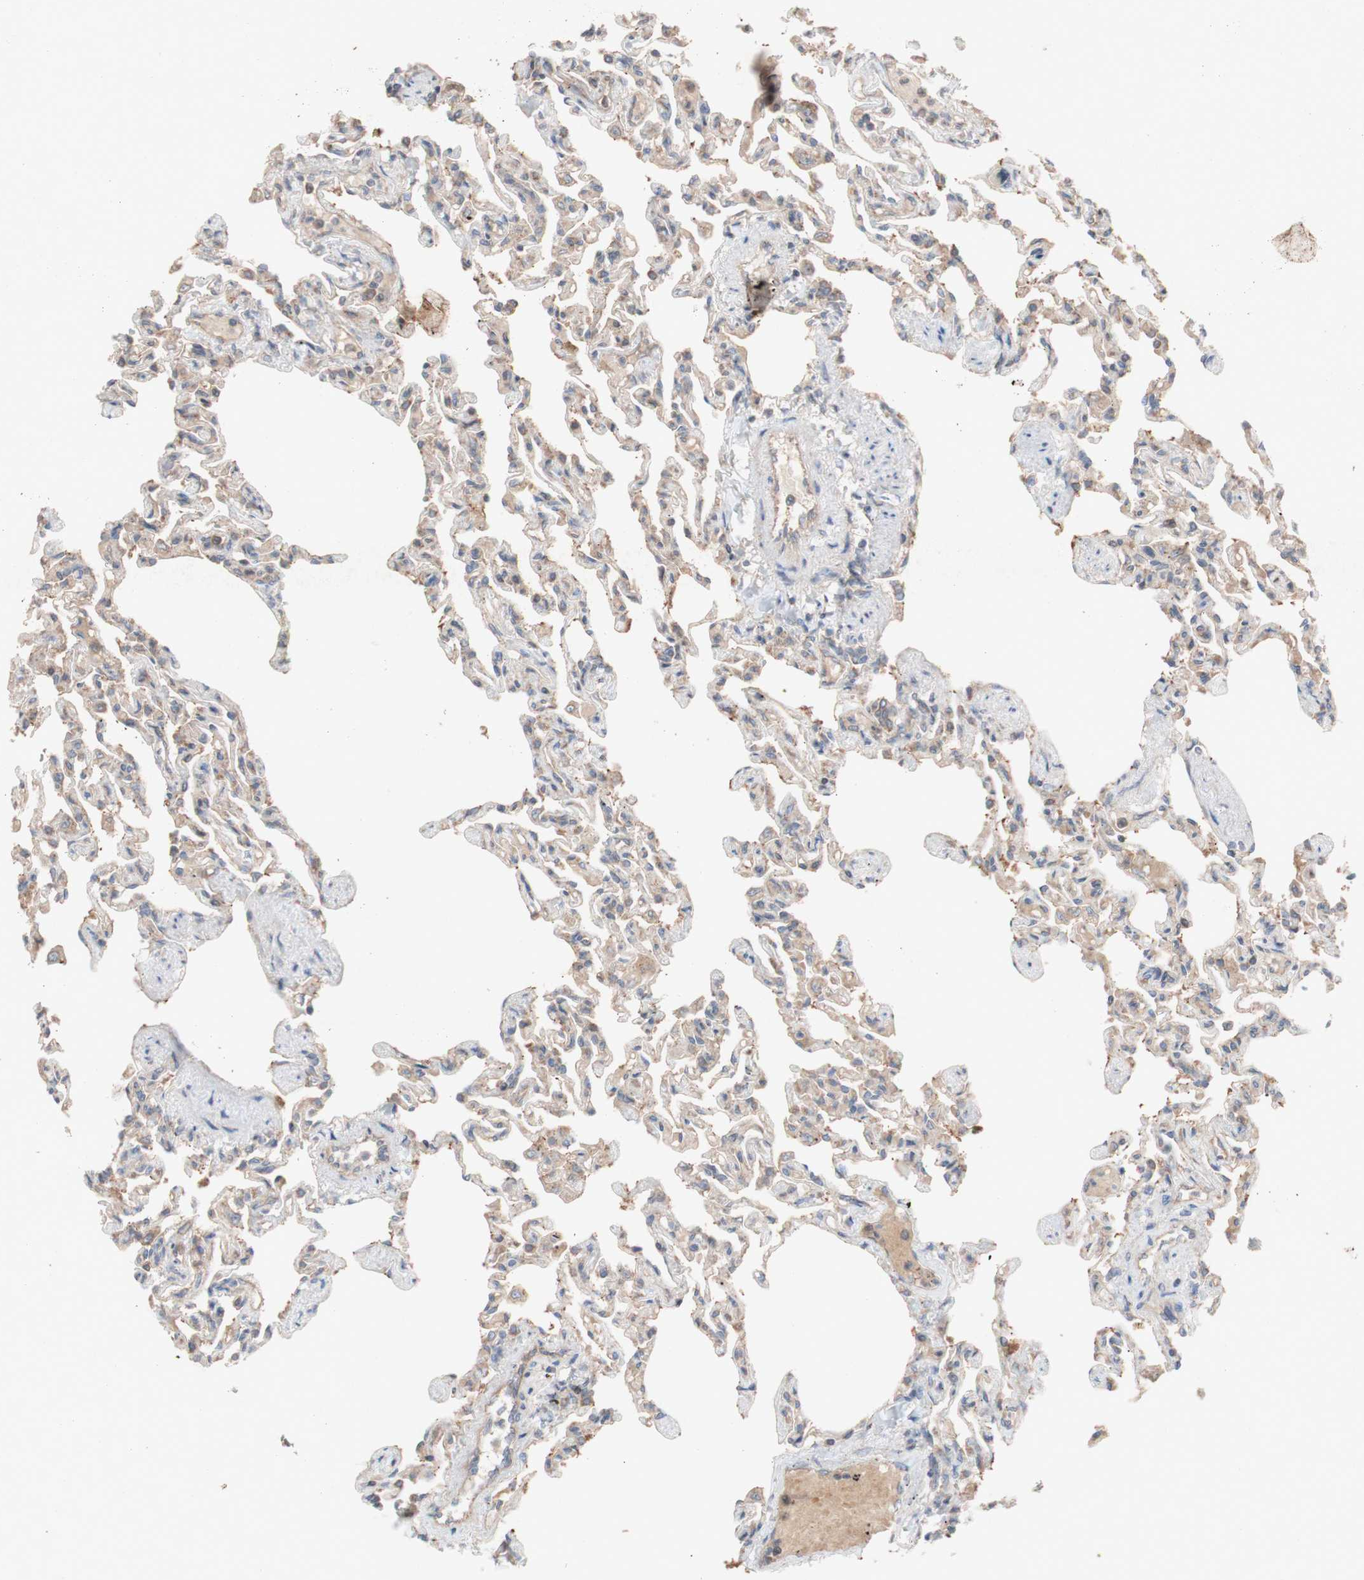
{"staining": {"intensity": "strong", "quantity": "<25%", "location": "cytoplasmic/membranous"}, "tissue": "lung", "cell_type": "Alveolar cells", "image_type": "normal", "snomed": [{"axis": "morphology", "description": "Normal tissue, NOS"}, {"axis": "topography", "description": "Lung"}], "caption": "The image exhibits staining of benign lung, revealing strong cytoplasmic/membranous protein expression (brown color) within alveolar cells. The protein is stained brown, and the nuclei are stained in blue (DAB (3,3'-diaminobenzidine) IHC with brightfield microscopy, high magnification).", "gene": "TST", "patient": {"sex": "male", "age": 21}}